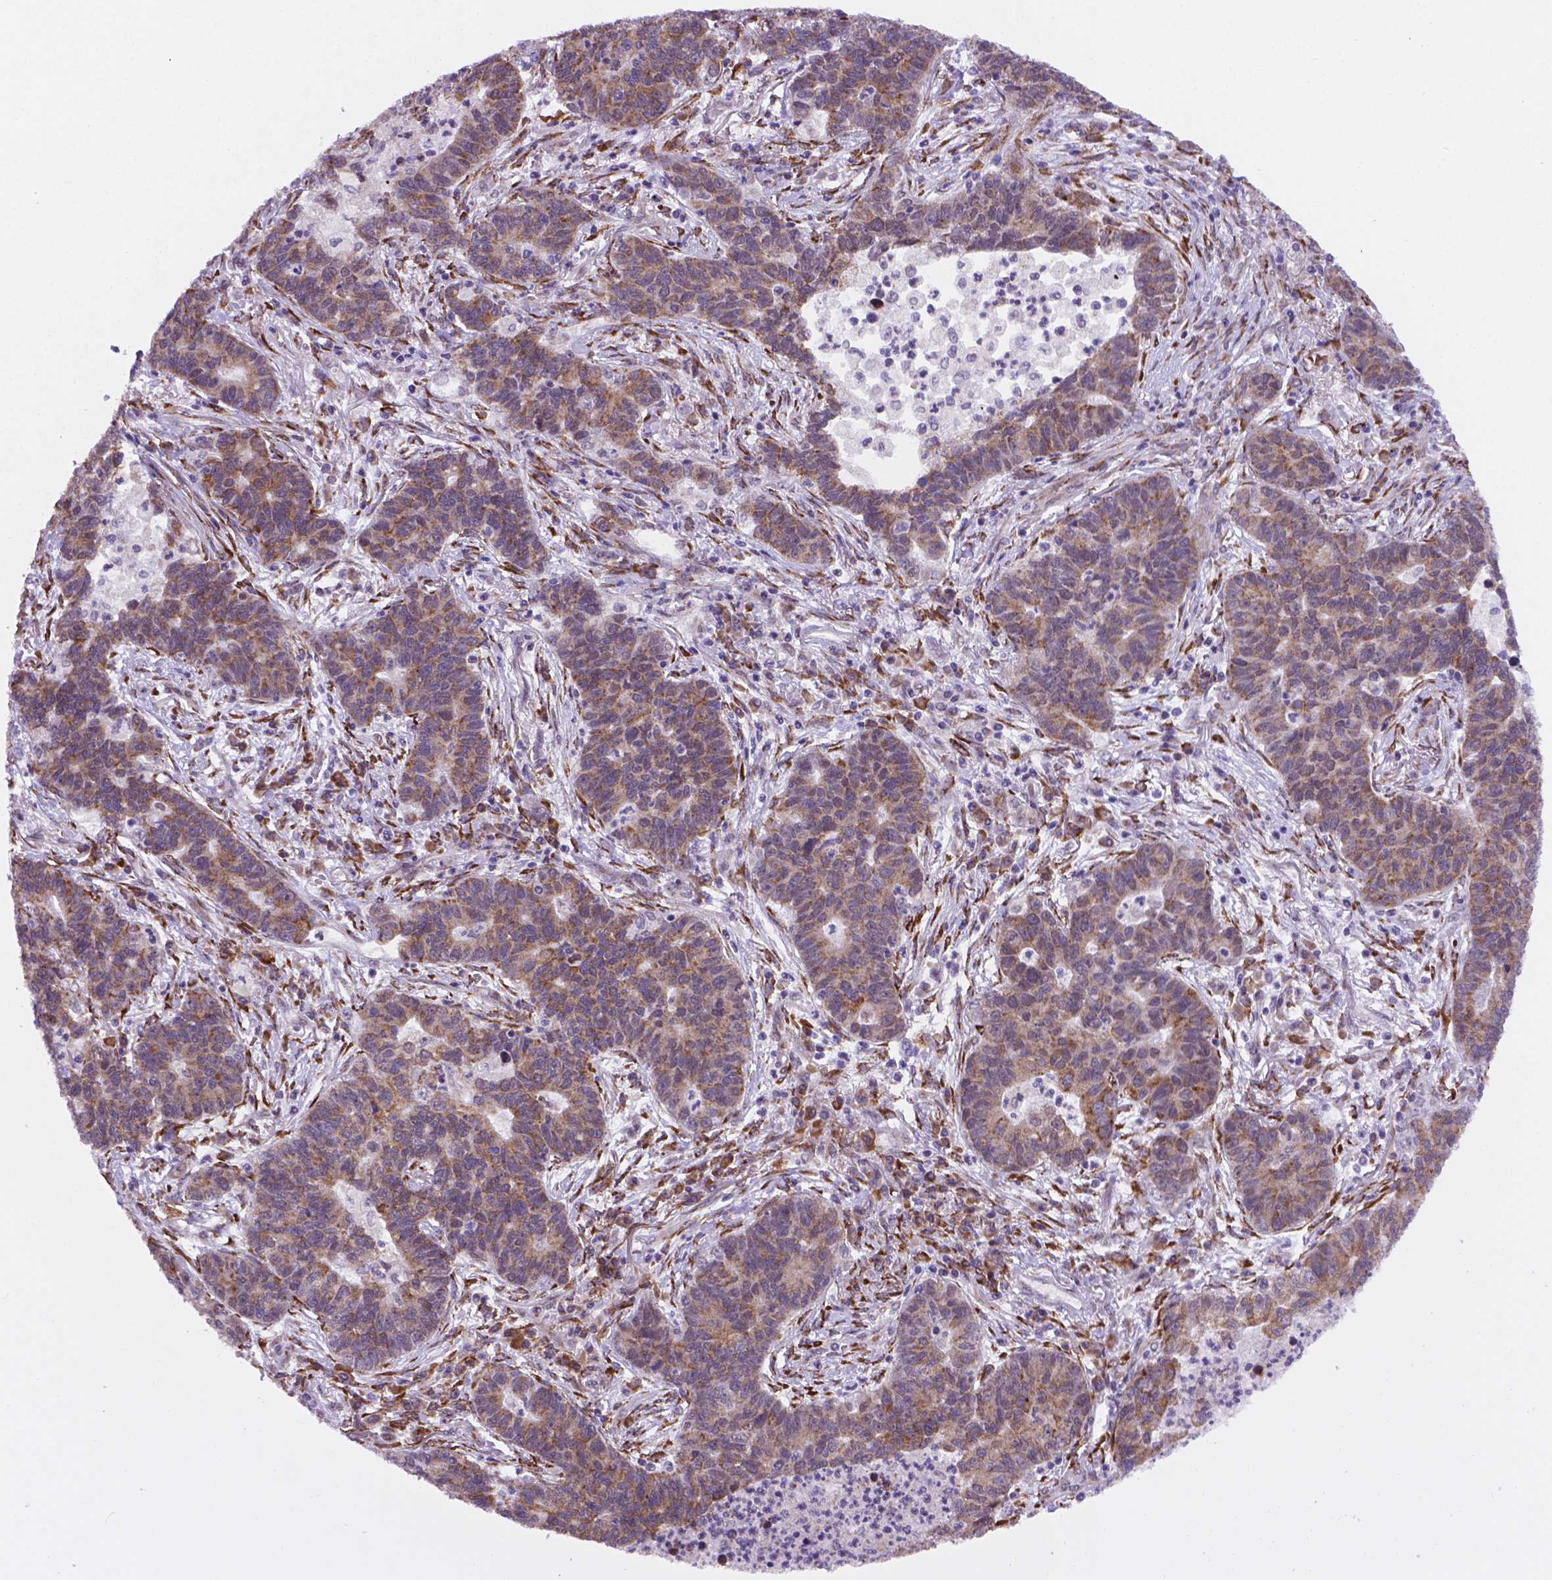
{"staining": {"intensity": "moderate", "quantity": "25%-75%", "location": "cytoplasmic/membranous"}, "tissue": "lung cancer", "cell_type": "Tumor cells", "image_type": "cancer", "snomed": [{"axis": "morphology", "description": "Adenocarcinoma, NOS"}, {"axis": "topography", "description": "Lung"}], "caption": "Human lung adenocarcinoma stained for a protein (brown) exhibits moderate cytoplasmic/membranous positive expression in about 25%-75% of tumor cells.", "gene": "FNIP1", "patient": {"sex": "female", "age": 57}}